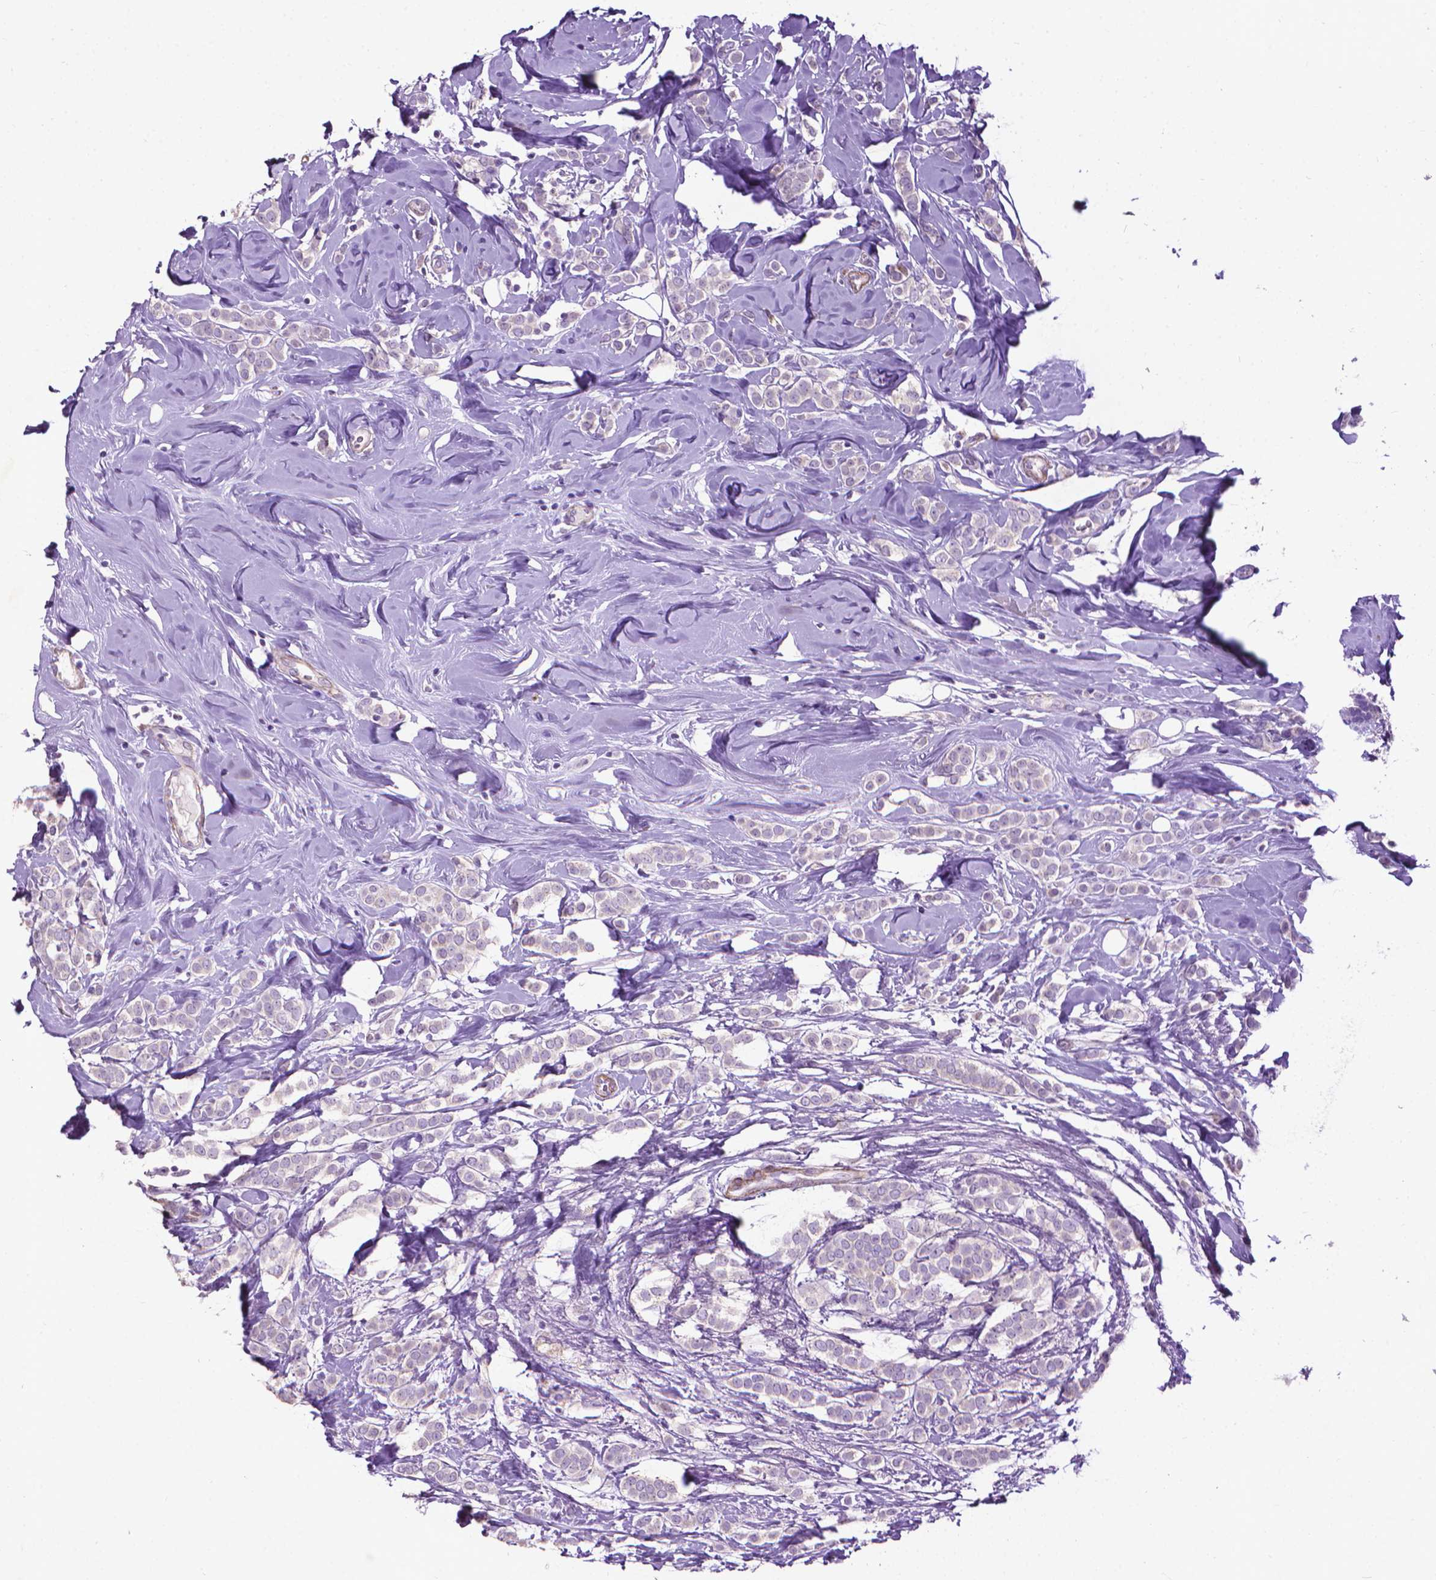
{"staining": {"intensity": "negative", "quantity": "none", "location": "none"}, "tissue": "breast cancer", "cell_type": "Tumor cells", "image_type": "cancer", "snomed": [{"axis": "morphology", "description": "Lobular carcinoma"}, {"axis": "topography", "description": "Breast"}], "caption": "Immunohistochemical staining of human lobular carcinoma (breast) exhibits no significant expression in tumor cells.", "gene": "AQP10", "patient": {"sex": "female", "age": 49}}